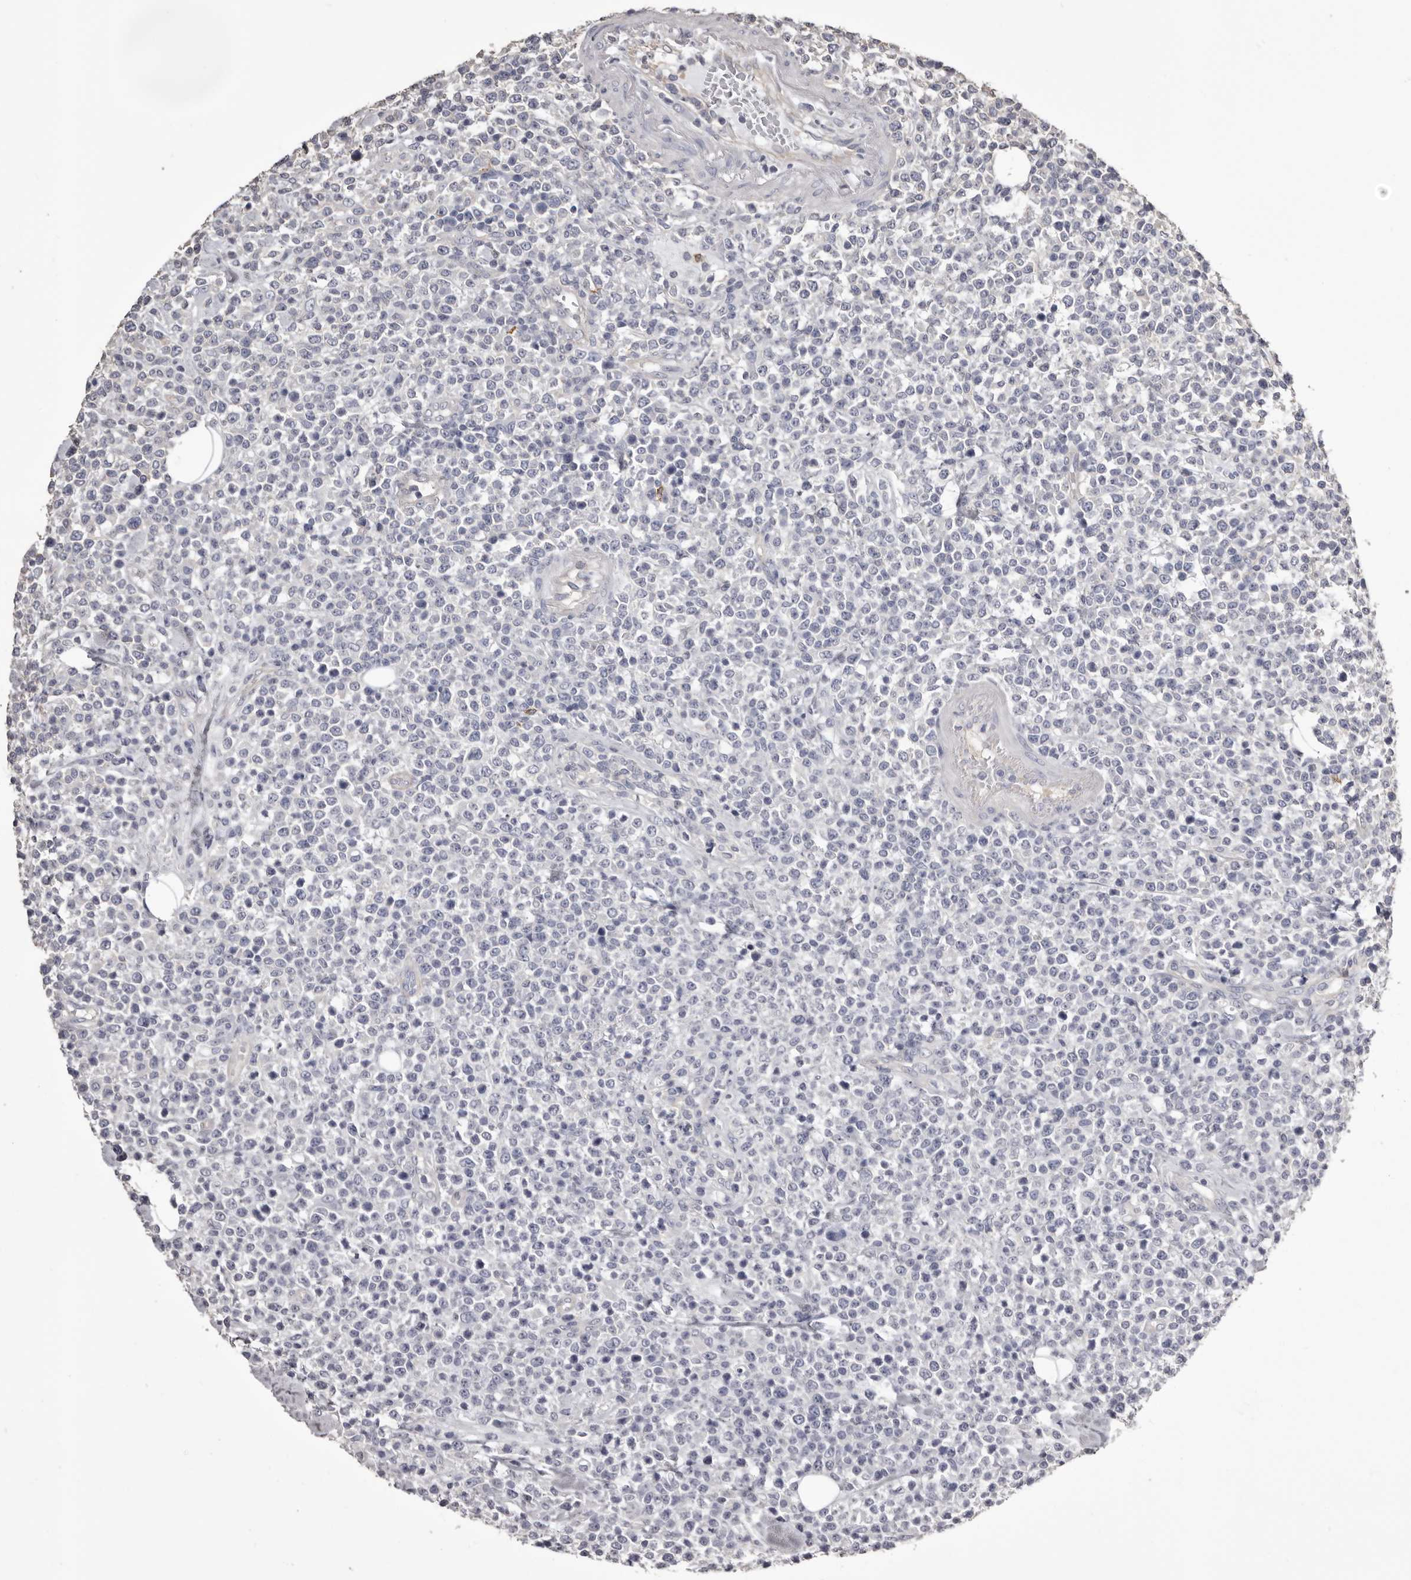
{"staining": {"intensity": "negative", "quantity": "none", "location": "none"}, "tissue": "lymphoma", "cell_type": "Tumor cells", "image_type": "cancer", "snomed": [{"axis": "morphology", "description": "Malignant lymphoma, non-Hodgkin's type, High grade"}, {"axis": "topography", "description": "Colon"}], "caption": "The histopathology image shows no significant positivity in tumor cells of malignant lymphoma, non-Hodgkin's type (high-grade).", "gene": "LAD1", "patient": {"sex": "female", "age": 53}}